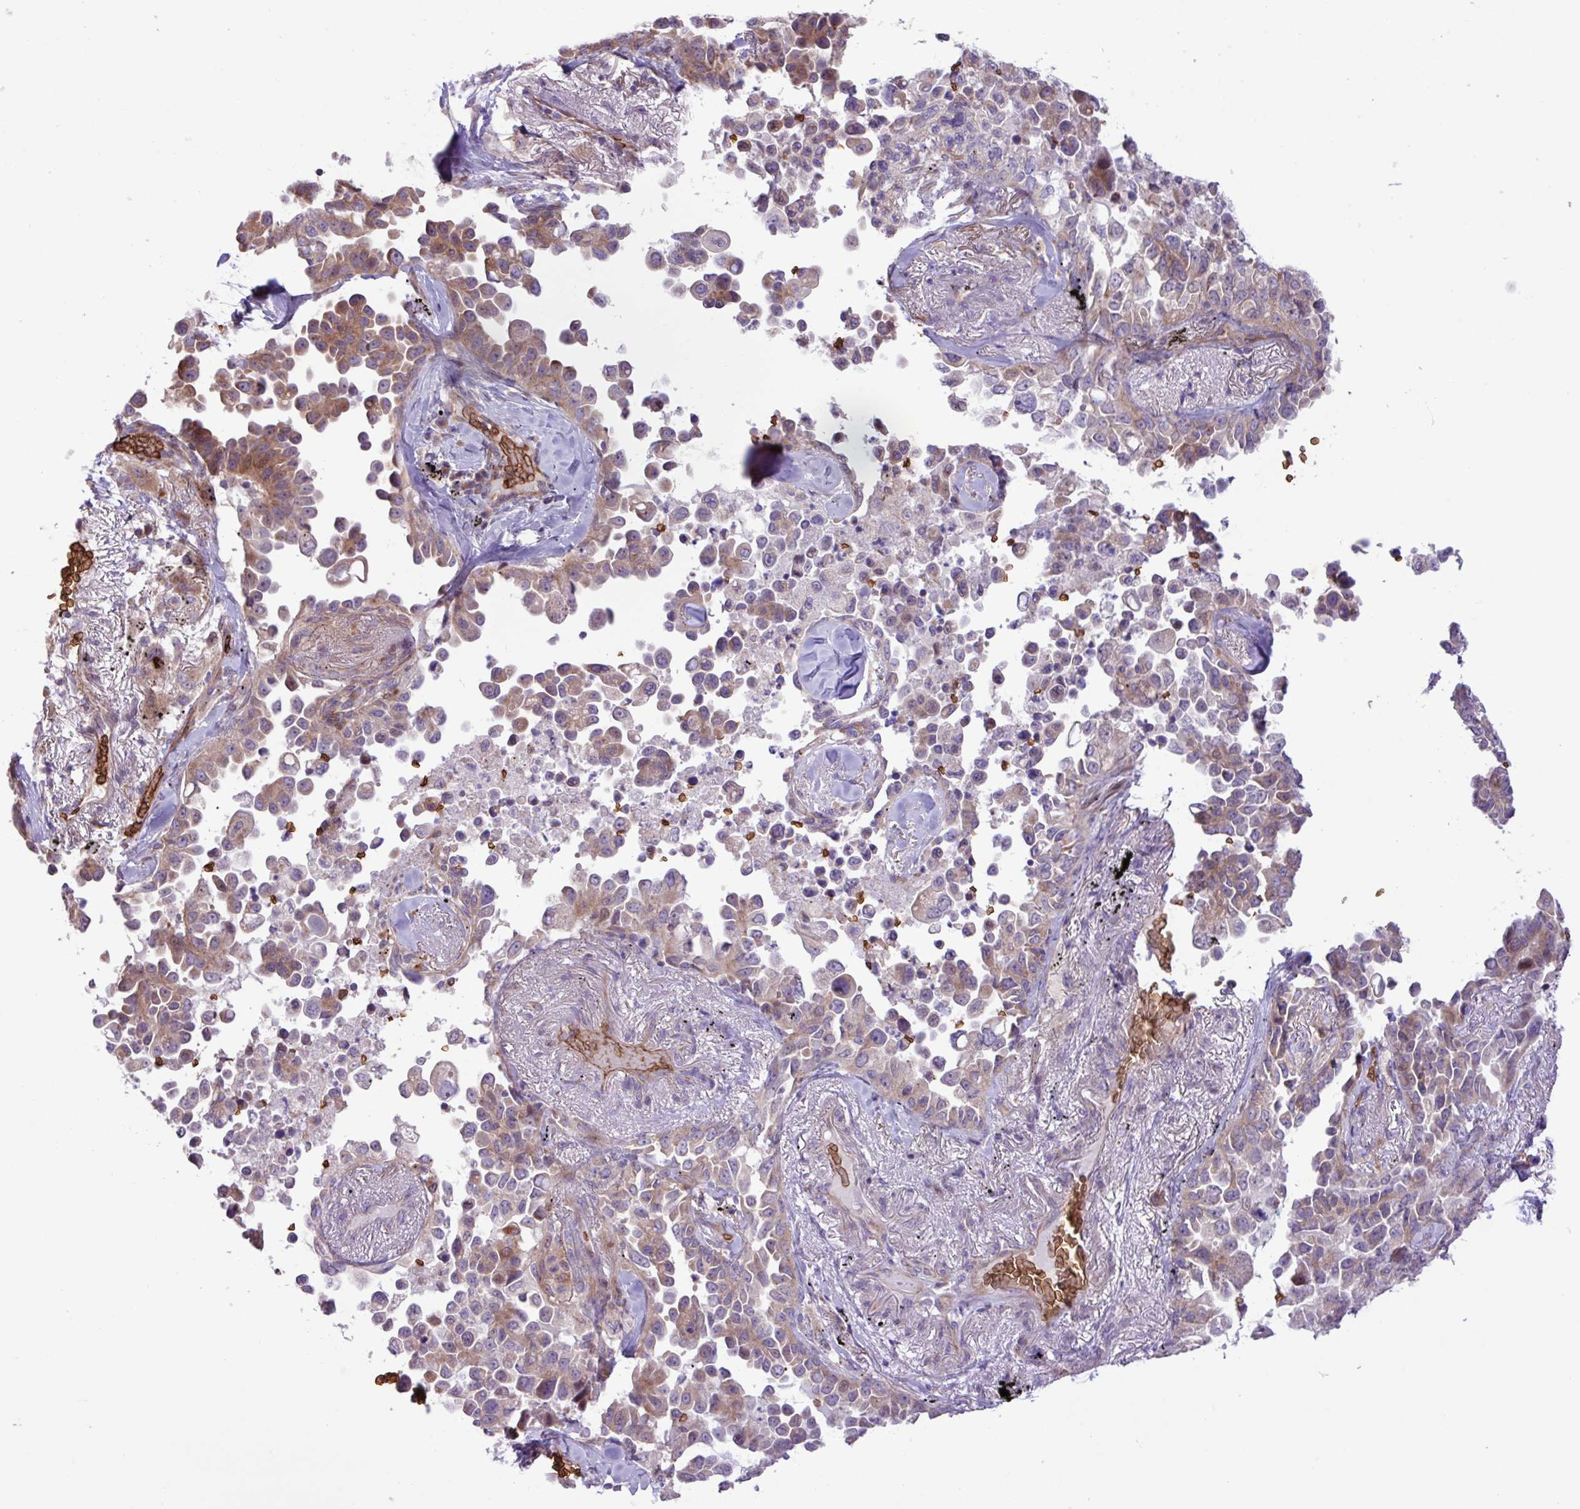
{"staining": {"intensity": "moderate", "quantity": ">75%", "location": "cytoplasmic/membranous"}, "tissue": "lung cancer", "cell_type": "Tumor cells", "image_type": "cancer", "snomed": [{"axis": "morphology", "description": "Adenocarcinoma, NOS"}, {"axis": "topography", "description": "Lung"}], "caption": "Protein expression by IHC demonstrates moderate cytoplasmic/membranous staining in about >75% of tumor cells in adenocarcinoma (lung).", "gene": "RAD21L1", "patient": {"sex": "female", "age": 67}}